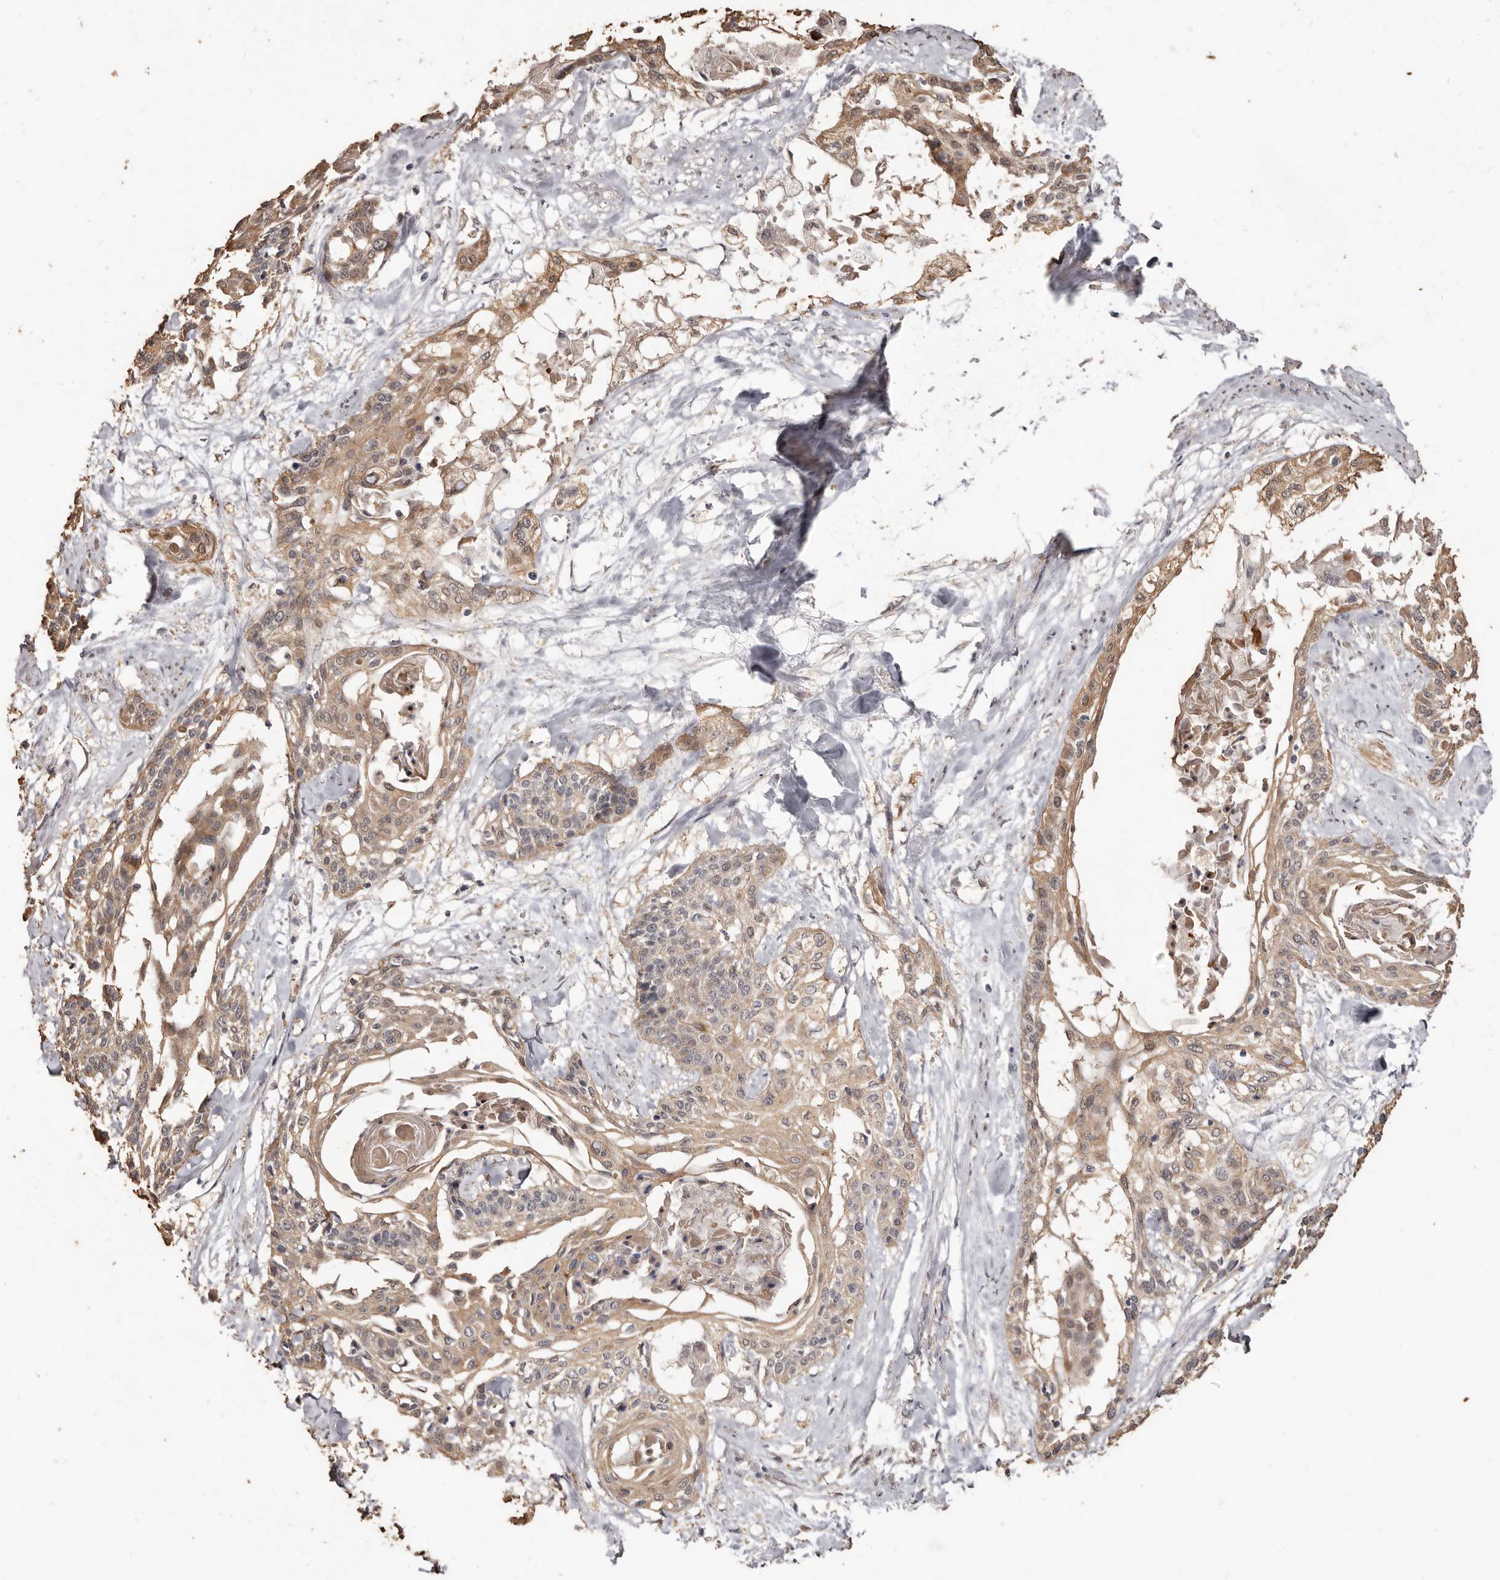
{"staining": {"intensity": "weak", "quantity": ">75%", "location": "cytoplasmic/membranous"}, "tissue": "cervical cancer", "cell_type": "Tumor cells", "image_type": "cancer", "snomed": [{"axis": "morphology", "description": "Squamous cell carcinoma, NOS"}, {"axis": "topography", "description": "Cervix"}], "caption": "Brown immunohistochemical staining in human squamous cell carcinoma (cervical) displays weak cytoplasmic/membranous positivity in about >75% of tumor cells.", "gene": "INAVA", "patient": {"sex": "female", "age": 57}}